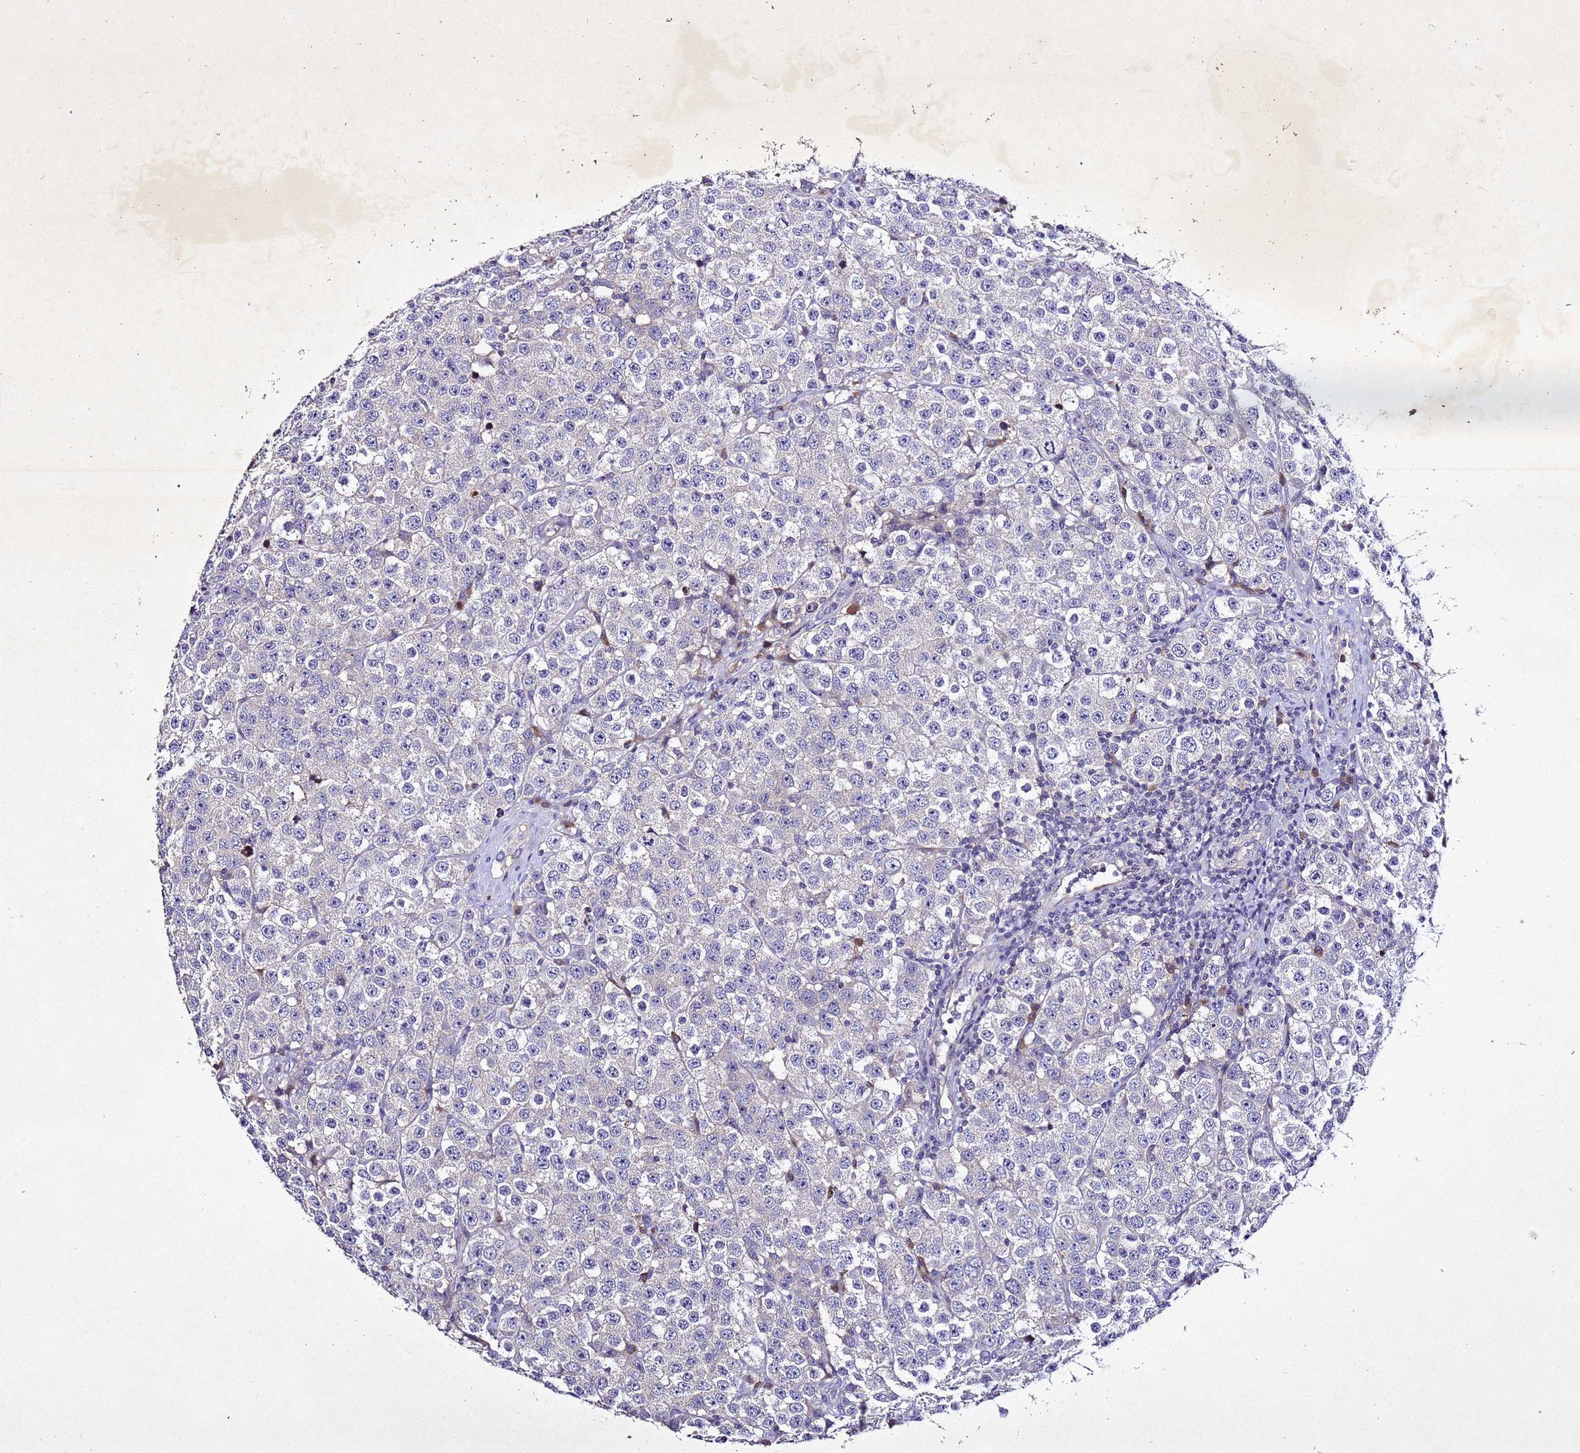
{"staining": {"intensity": "negative", "quantity": "none", "location": "none"}, "tissue": "testis cancer", "cell_type": "Tumor cells", "image_type": "cancer", "snomed": [{"axis": "morphology", "description": "Seminoma, NOS"}, {"axis": "topography", "description": "Testis"}], "caption": "There is no significant expression in tumor cells of seminoma (testis).", "gene": "SV2B", "patient": {"sex": "male", "age": 28}}